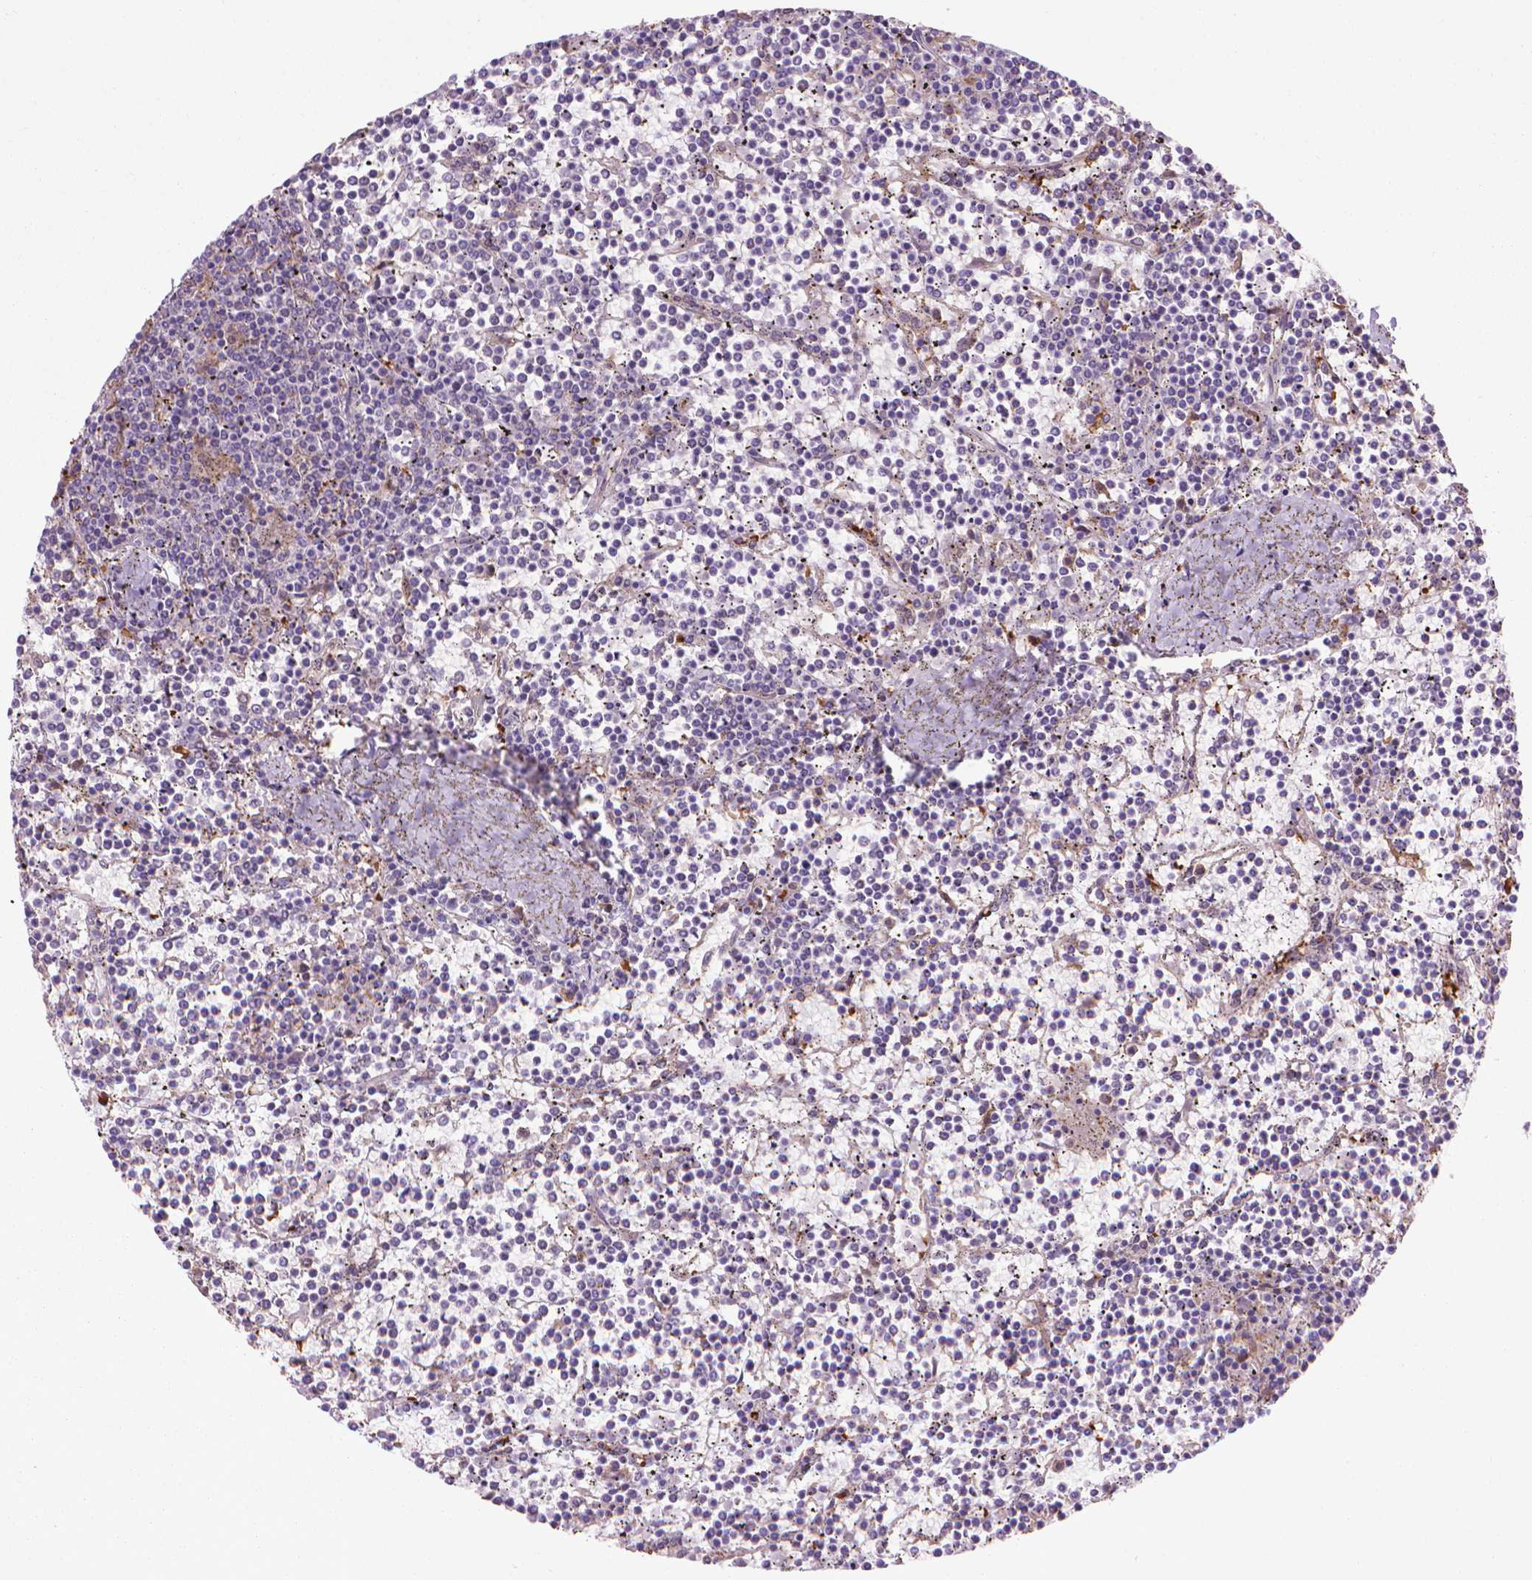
{"staining": {"intensity": "negative", "quantity": "none", "location": "none"}, "tissue": "lymphoma", "cell_type": "Tumor cells", "image_type": "cancer", "snomed": [{"axis": "morphology", "description": "Malignant lymphoma, non-Hodgkin's type, Low grade"}, {"axis": "topography", "description": "Spleen"}], "caption": "Micrograph shows no significant protein positivity in tumor cells of lymphoma.", "gene": "CORO1B", "patient": {"sex": "female", "age": 19}}